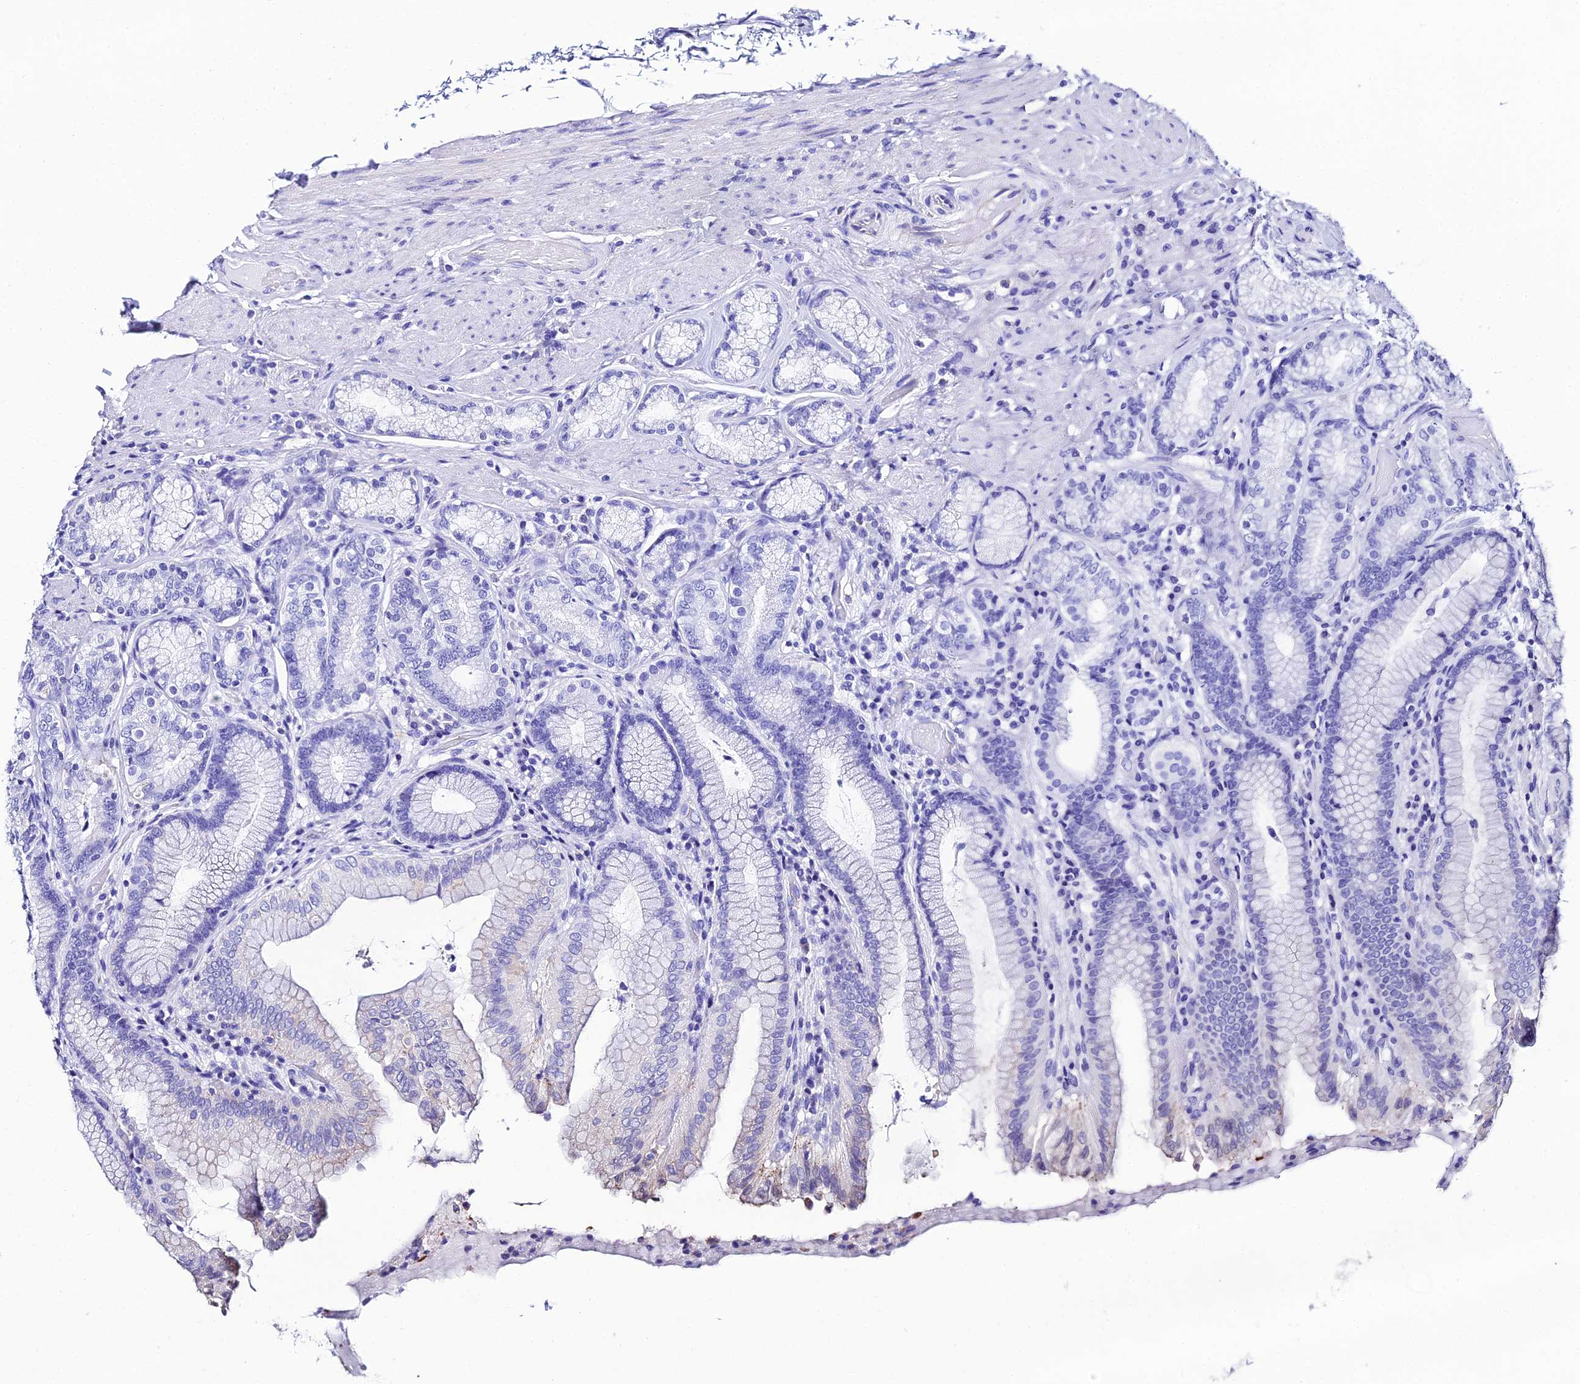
{"staining": {"intensity": "negative", "quantity": "none", "location": "none"}, "tissue": "stomach", "cell_type": "Glandular cells", "image_type": "normal", "snomed": [{"axis": "morphology", "description": "Normal tissue, NOS"}, {"axis": "topography", "description": "Stomach, upper"}, {"axis": "topography", "description": "Stomach, lower"}], "caption": "Immunohistochemical staining of unremarkable stomach reveals no significant expression in glandular cells.", "gene": "DDX19A", "patient": {"sex": "female", "age": 76}}